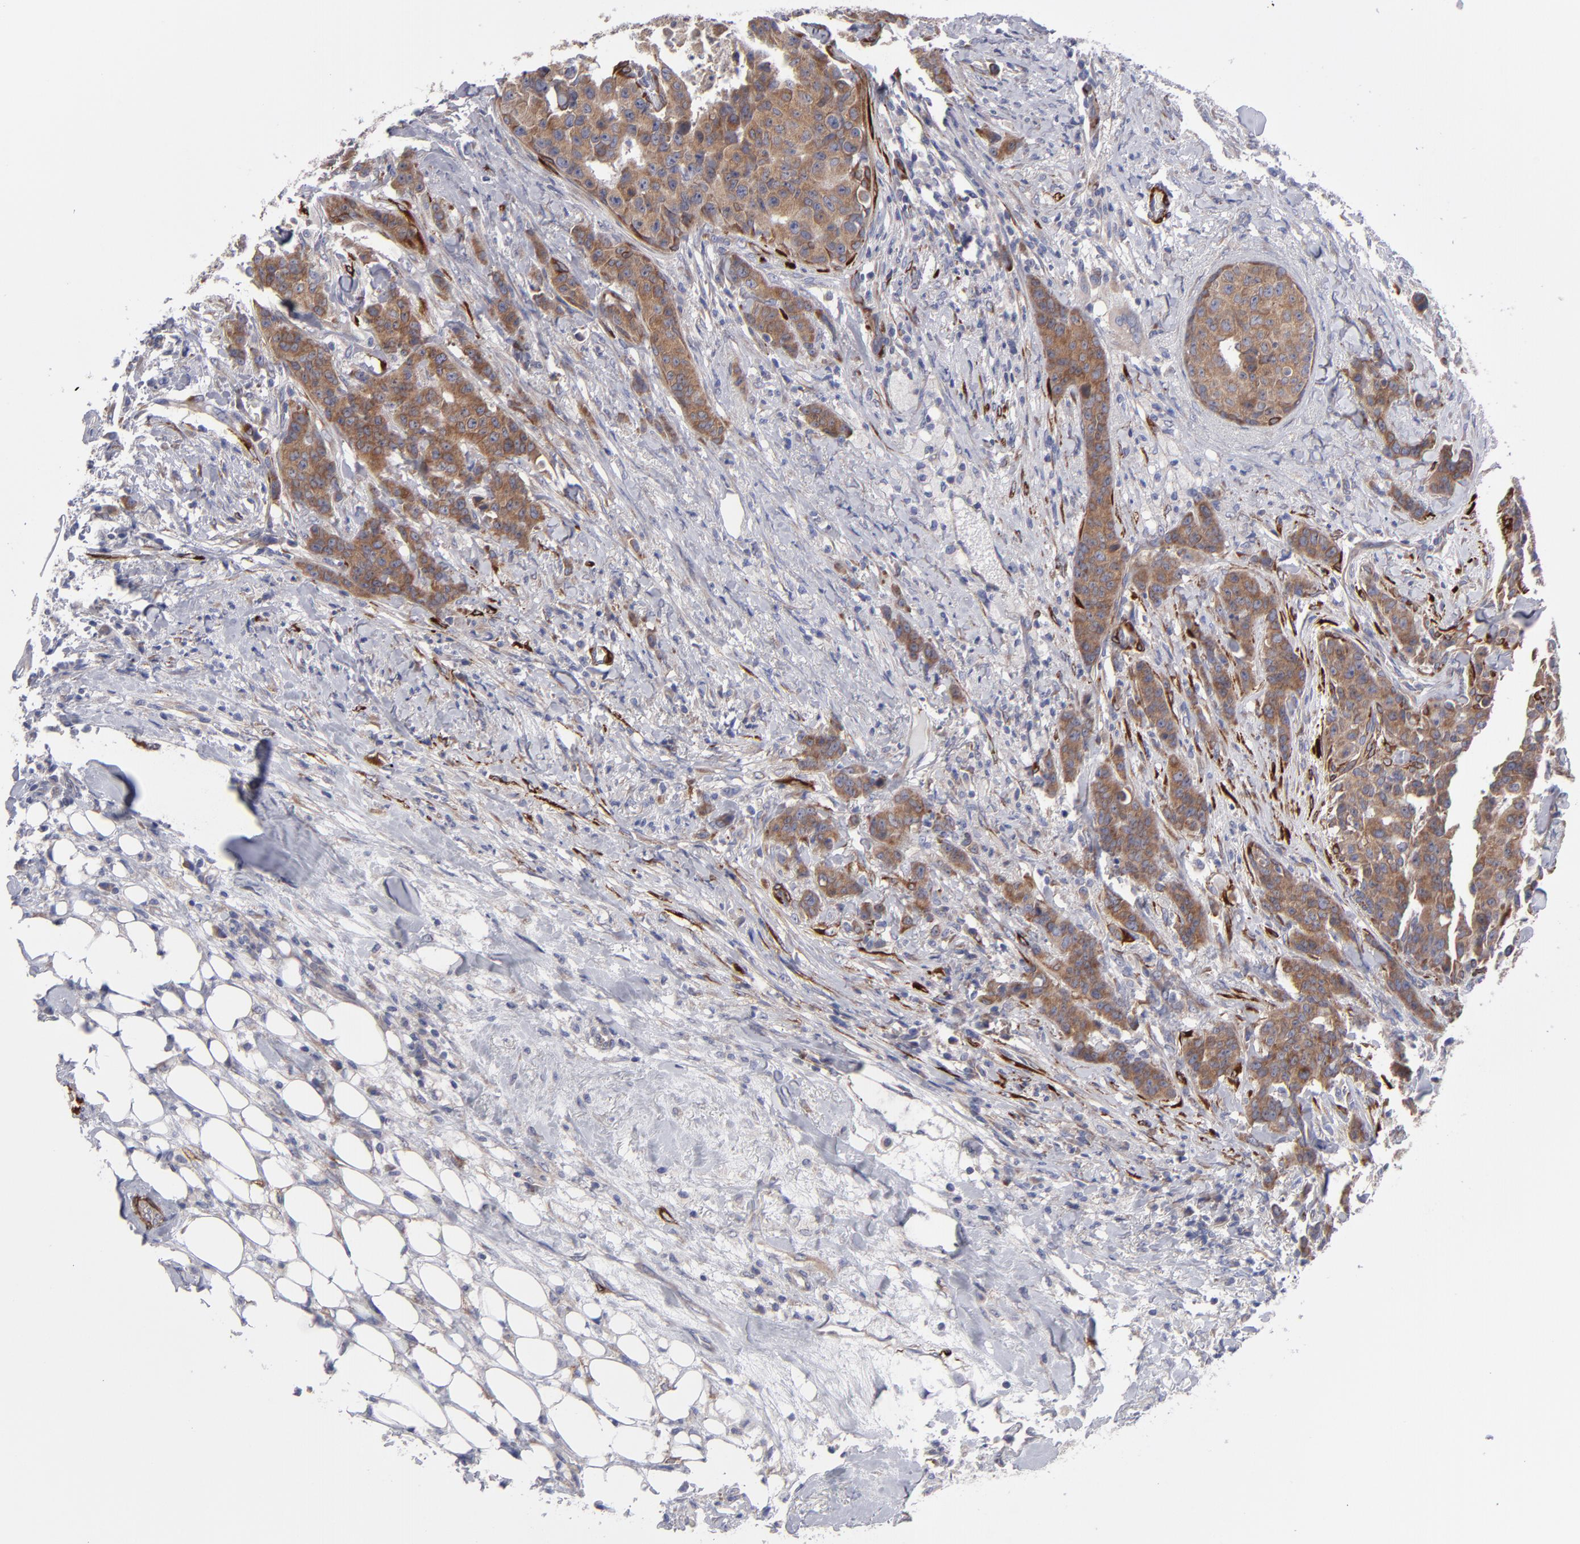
{"staining": {"intensity": "strong", "quantity": ">75%", "location": "cytoplasmic/membranous"}, "tissue": "breast cancer", "cell_type": "Tumor cells", "image_type": "cancer", "snomed": [{"axis": "morphology", "description": "Duct carcinoma"}, {"axis": "topography", "description": "Breast"}], "caption": "Protein expression analysis of breast cancer shows strong cytoplasmic/membranous staining in about >75% of tumor cells.", "gene": "SLMAP", "patient": {"sex": "female", "age": 40}}